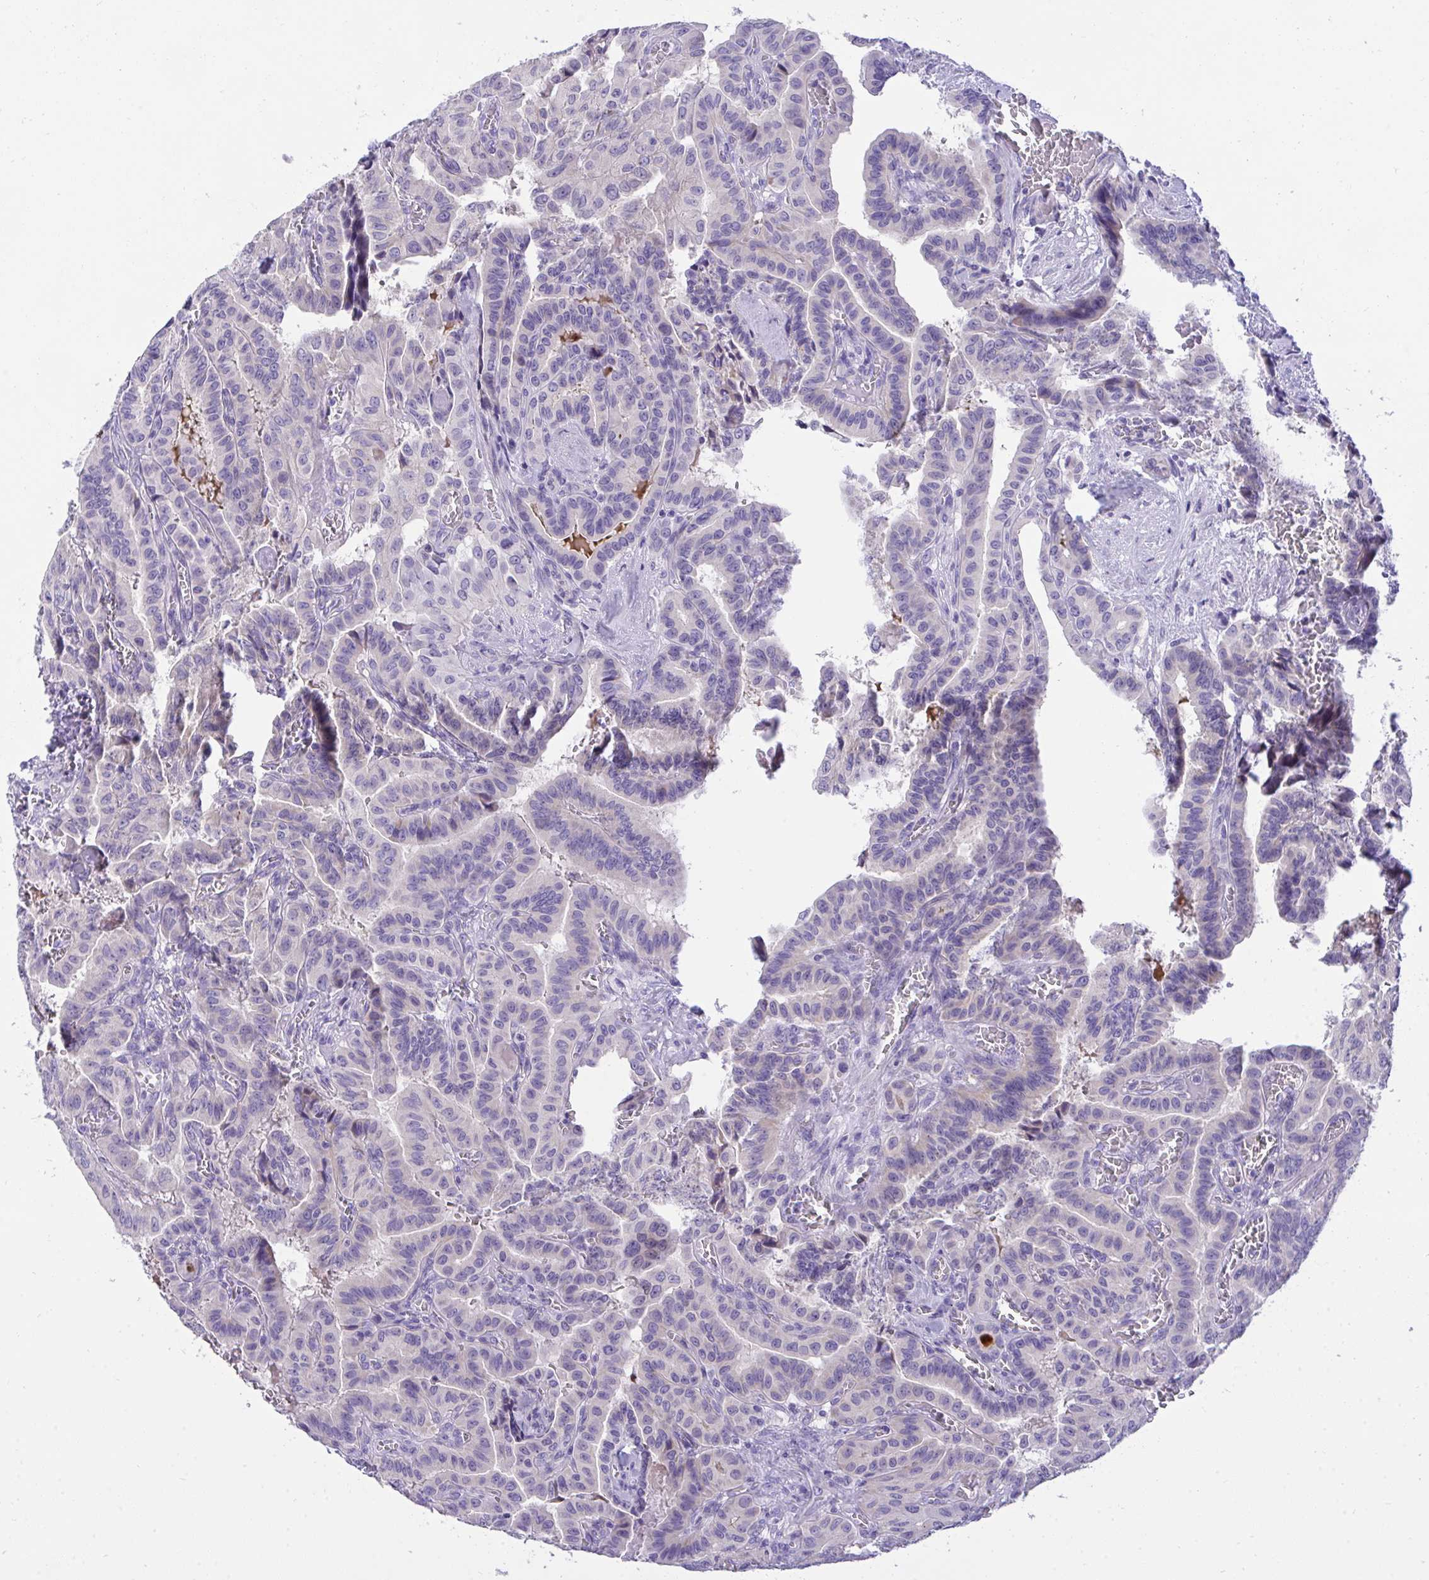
{"staining": {"intensity": "negative", "quantity": "none", "location": "none"}, "tissue": "thyroid cancer", "cell_type": "Tumor cells", "image_type": "cancer", "snomed": [{"axis": "morphology", "description": "Papillary adenocarcinoma, NOS"}, {"axis": "morphology", "description": "Papillary adenoma metastatic"}, {"axis": "topography", "description": "Thyroid gland"}], "caption": "Immunohistochemistry (IHC) image of neoplastic tissue: human thyroid cancer (papillary adenoma metastatic) stained with DAB (3,3'-diaminobenzidine) reveals no significant protein staining in tumor cells.", "gene": "TMCO5A", "patient": {"sex": "male", "age": 87}}